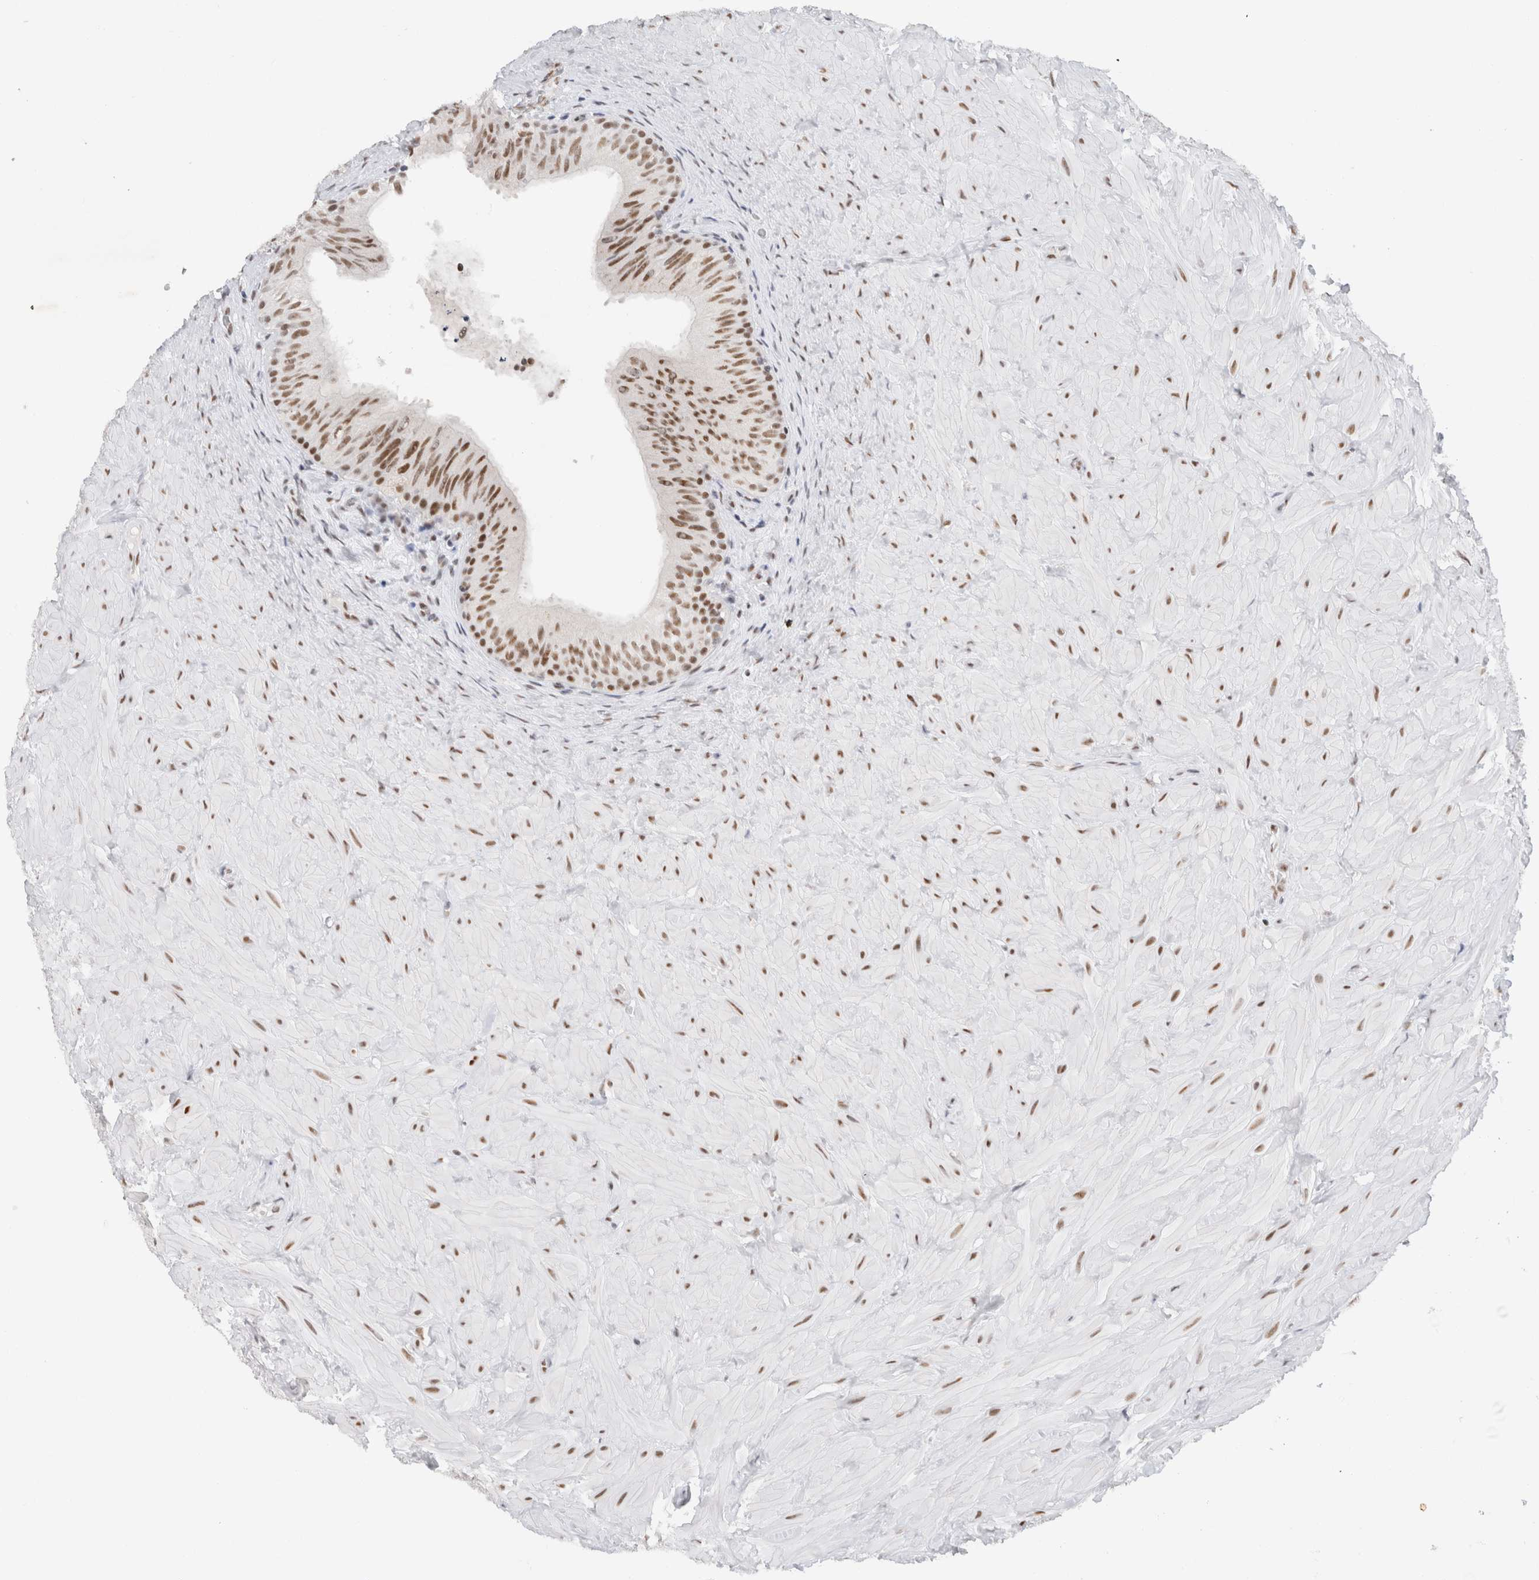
{"staining": {"intensity": "moderate", "quantity": ">75%", "location": "nuclear"}, "tissue": "epididymis", "cell_type": "Glandular cells", "image_type": "normal", "snomed": [{"axis": "morphology", "description": "Normal tissue, NOS"}, {"axis": "topography", "description": "Soft tissue"}, {"axis": "topography", "description": "Epididymis"}], "caption": "Immunohistochemistry (IHC) image of unremarkable epididymis: epididymis stained using immunohistochemistry (IHC) demonstrates medium levels of moderate protein expression localized specifically in the nuclear of glandular cells, appearing as a nuclear brown color.", "gene": "COPS7A", "patient": {"sex": "male", "age": 26}}